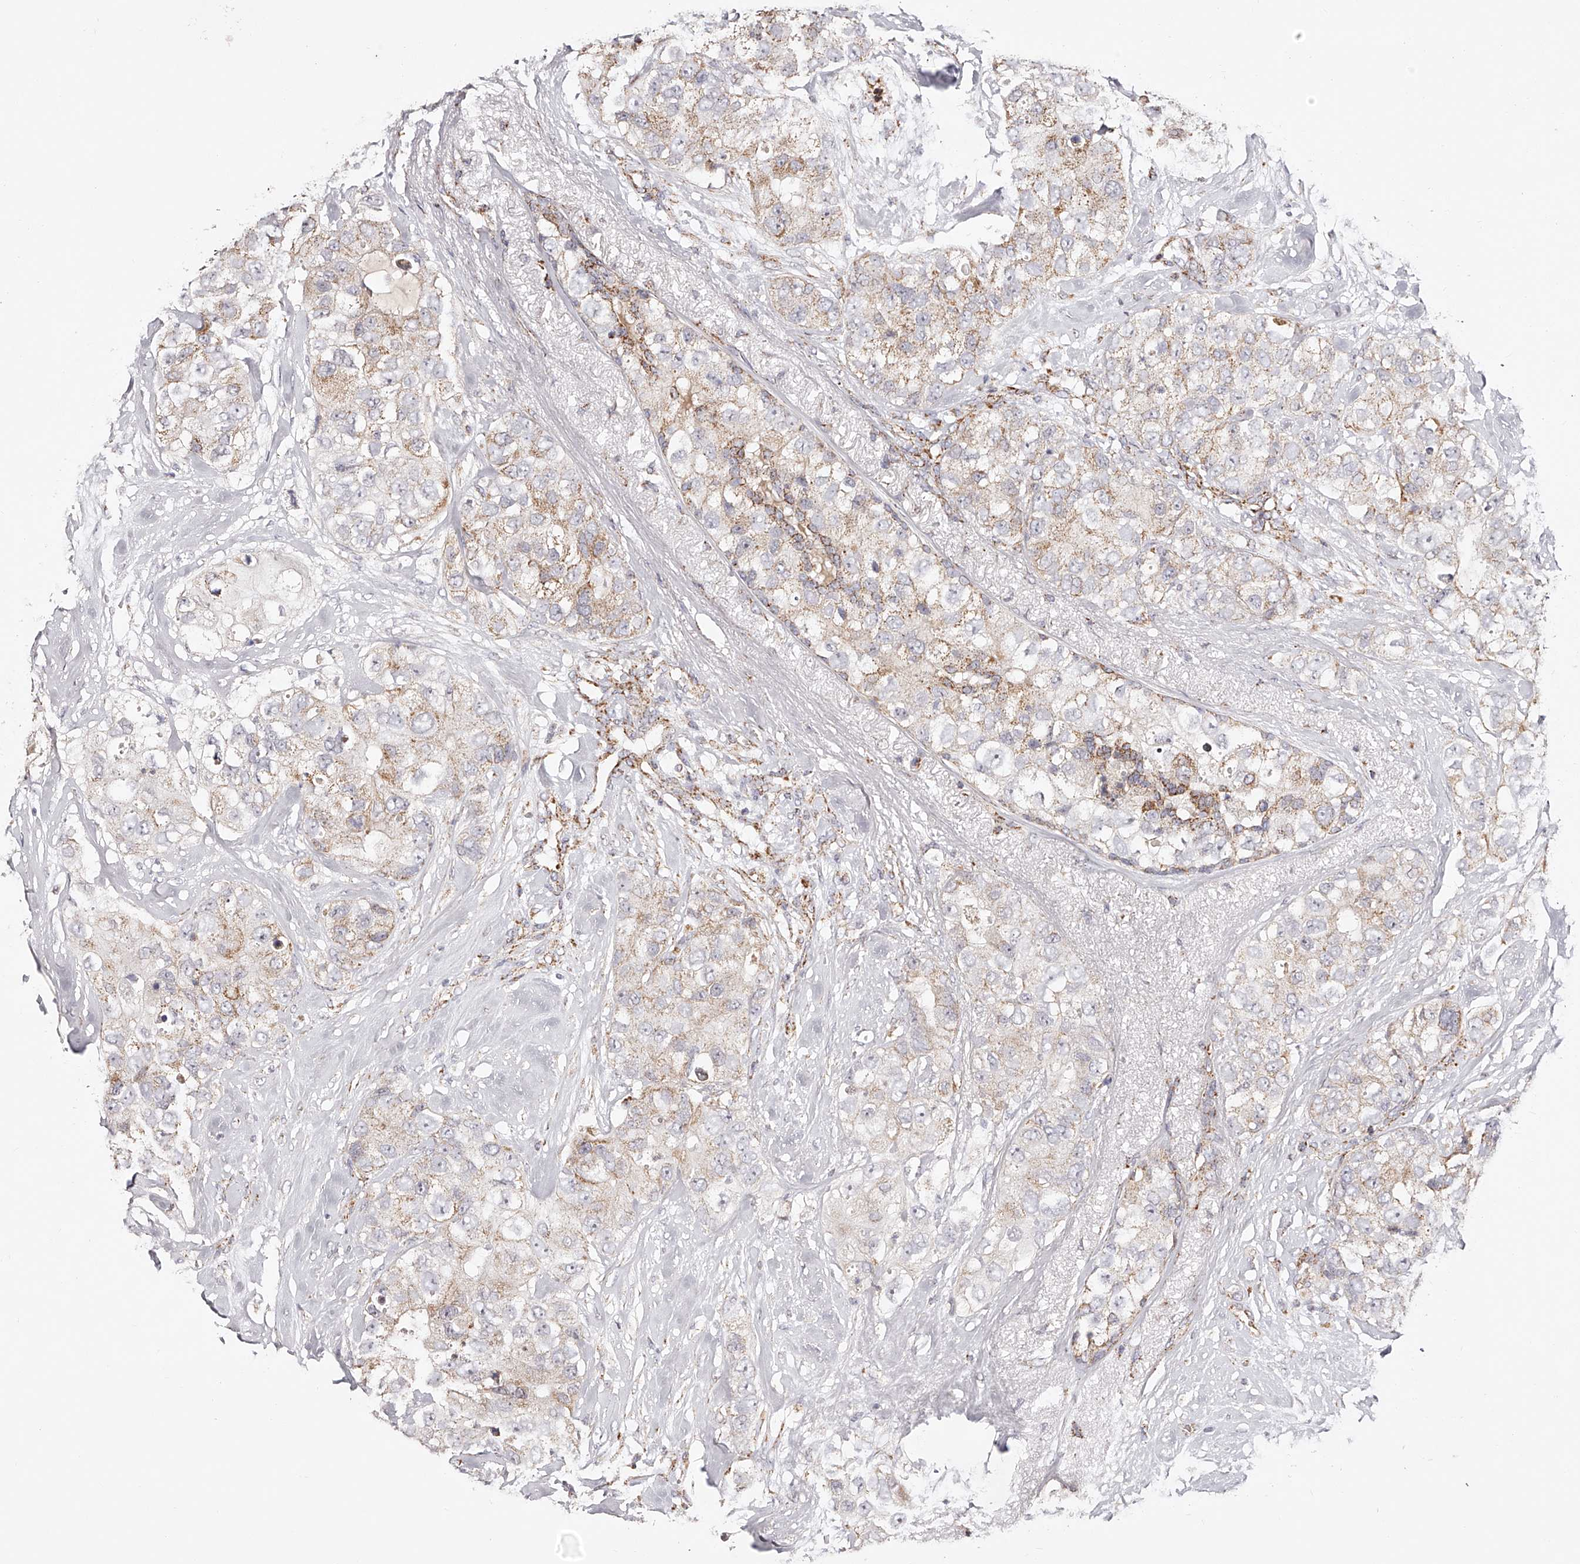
{"staining": {"intensity": "weak", "quantity": "25%-75%", "location": "cytoplasmic/membranous"}, "tissue": "breast cancer", "cell_type": "Tumor cells", "image_type": "cancer", "snomed": [{"axis": "morphology", "description": "Duct carcinoma"}, {"axis": "topography", "description": "Breast"}], "caption": "A histopathology image of breast cancer (infiltrating ductal carcinoma) stained for a protein reveals weak cytoplasmic/membranous brown staining in tumor cells.", "gene": "NDUFV3", "patient": {"sex": "female", "age": 62}}